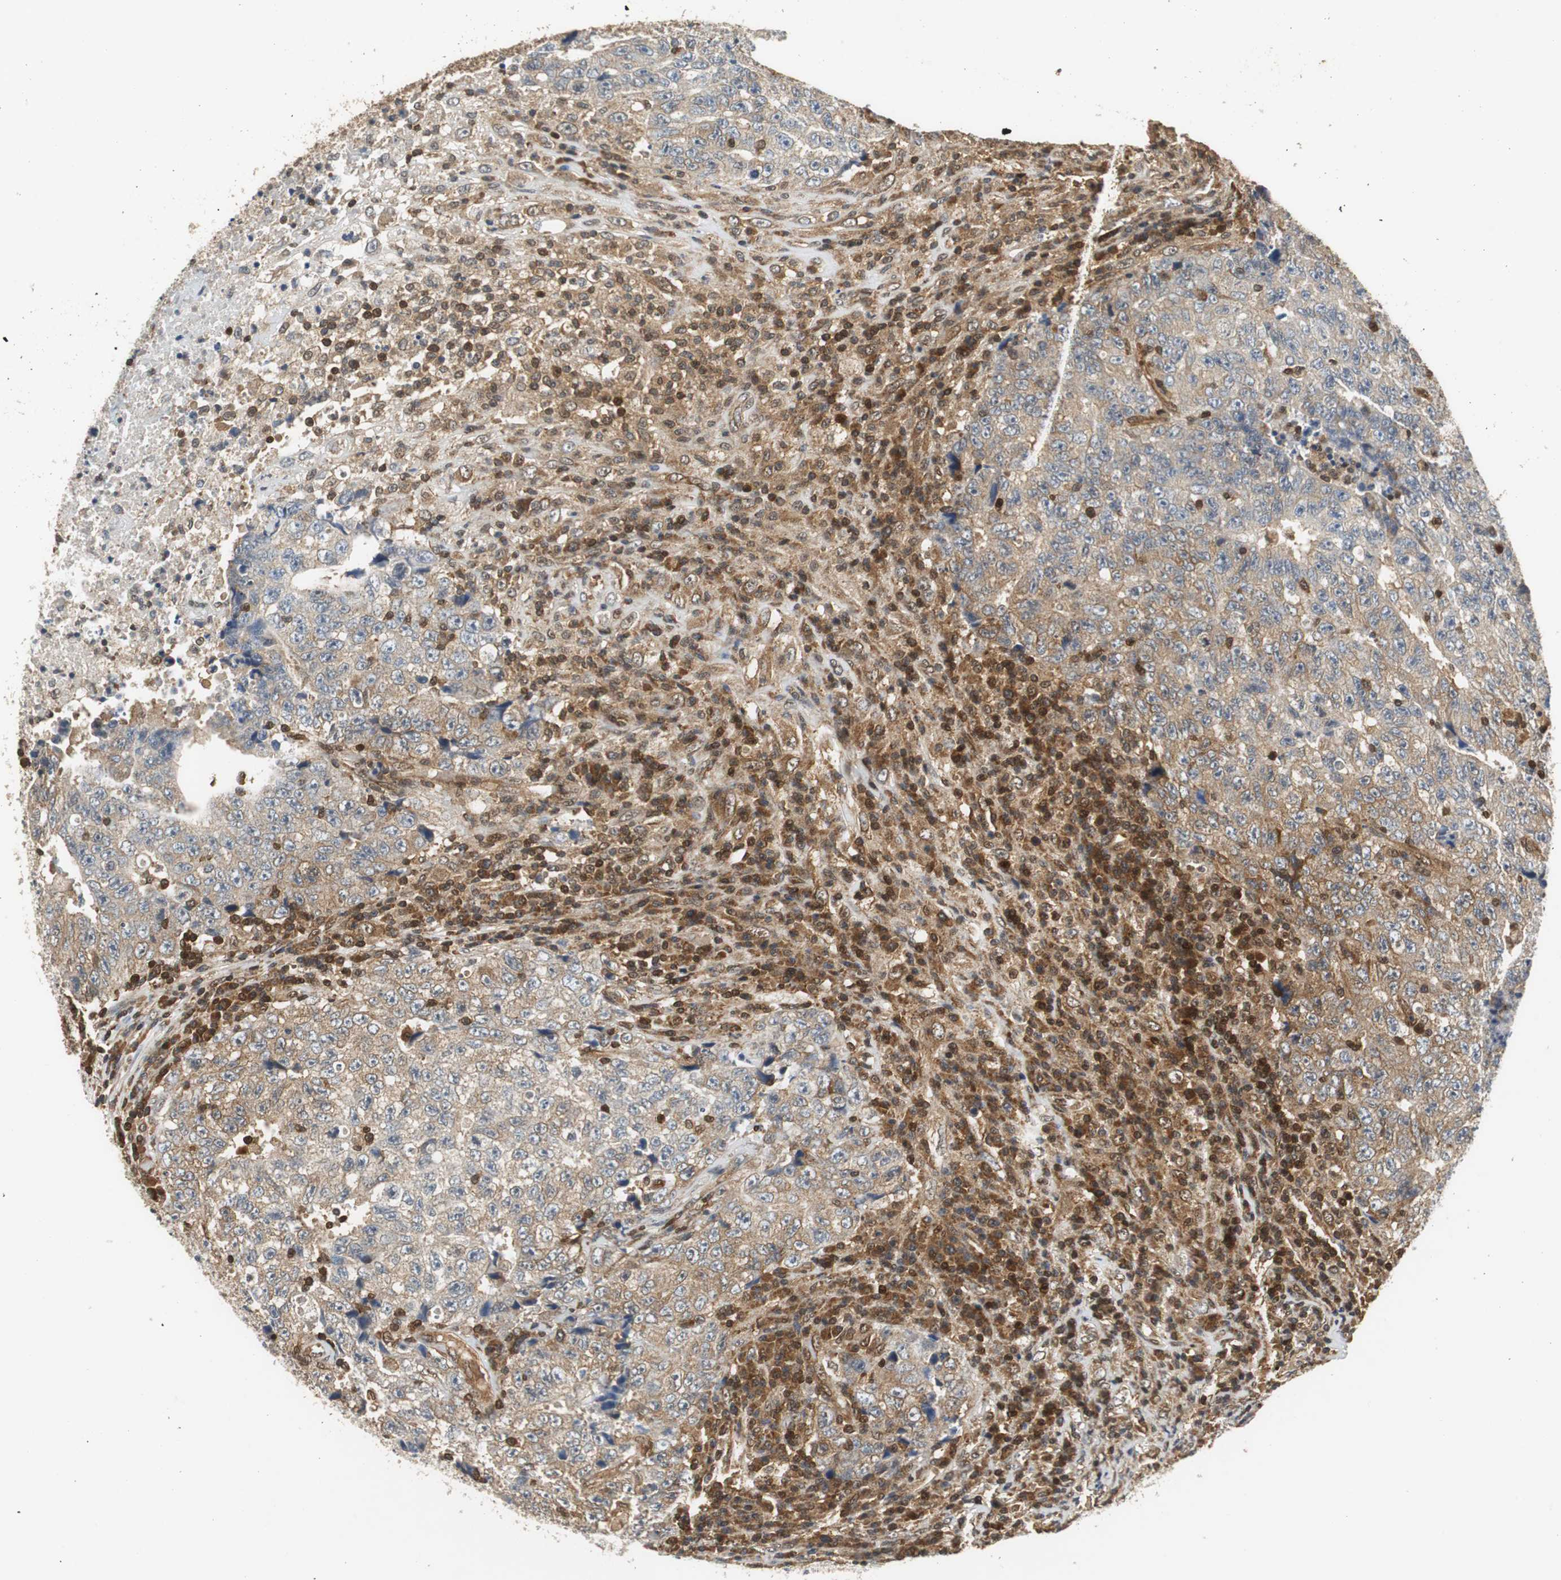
{"staining": {"intensity": "moderate", "quantity": ">75%", "location": "cytoplasmic/membranous"}, "tissue": "testis cancer", "cell_type": "Tumor cells", "image_type": "cancer", "snomed": [{"axis": "morphology", "description": "Necrosis, NOS"}, {"axis": "morphology", "description": "Carcinoma, Embryonal, NOS"}, {"axis": "topography", "description": "Testis"}], "caption": "A high-resolution photomicrograph shows immunohistochemistry staining of testis cancer (embryonal carcinoma), which shows moderate cytoplasmic/membranous expression in approximately >75% of tumor cells.", "gene": "GSDMD", "patient": {"sex": "male", "age": 19}}